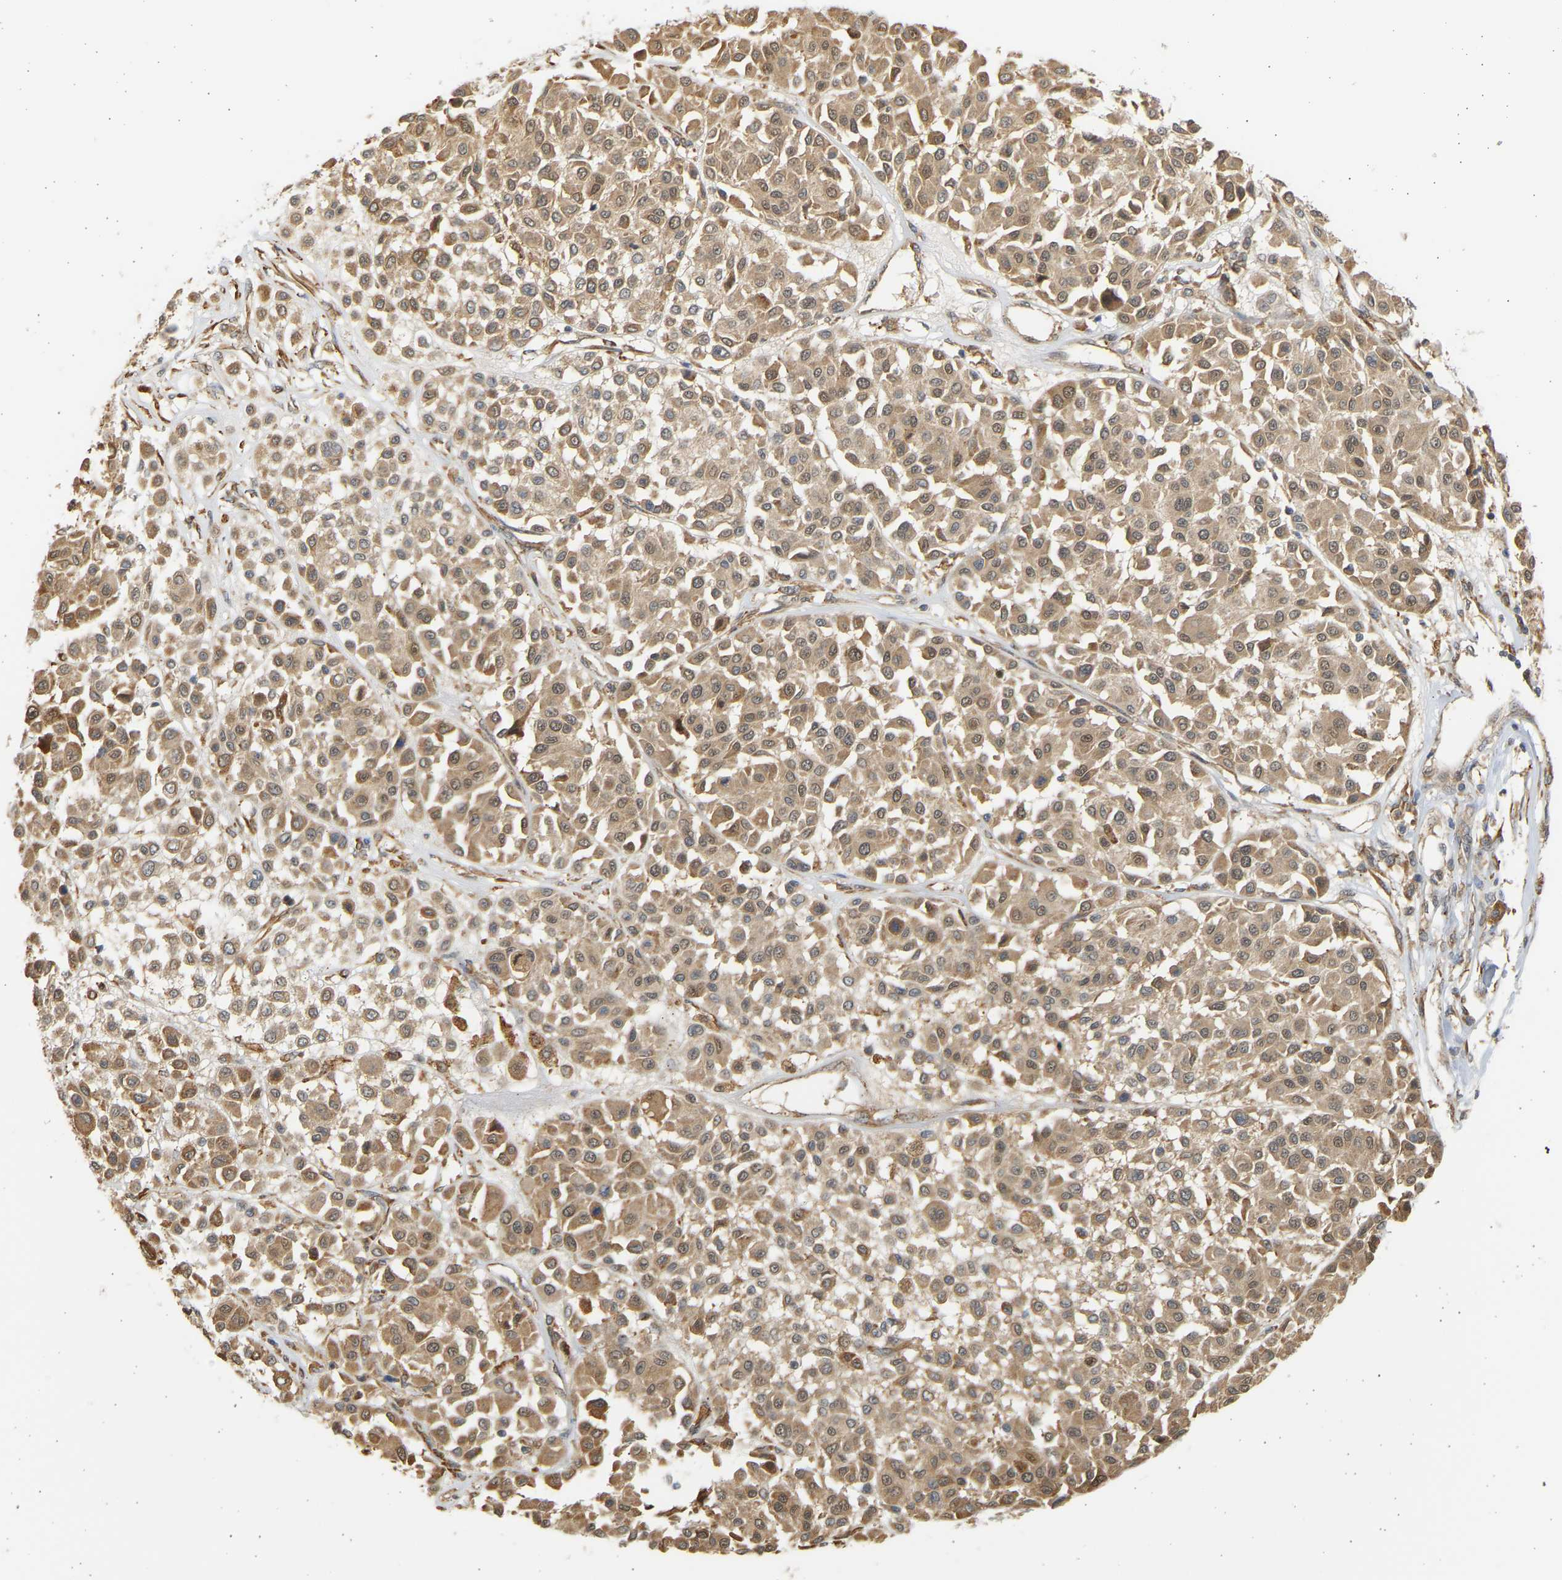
{"staining": {"intensity": "moderate", "quantity": ">75%", "location": "cytoplasmic/membranous,nuclear"}, "tissue": "melanoma", "cell_type": "Tumor cells", "image_type": "cancer", "snomed": [{"axis": "morphology", "description": "Malignant melanoma, Metastatic site"}, {"axis": "topography", "description": "Soft tissue"}], "caption": "An immunohistochemistry (IHC) photomicrograph of neoplastic tissue is shown. Protein staining in brown labels moderate cytoplasmic/membranous and nuclear positivity in melanoma within tumor cells.", "gene": "B4GALT6", "patient": {"sex": "male", "age": 41}}